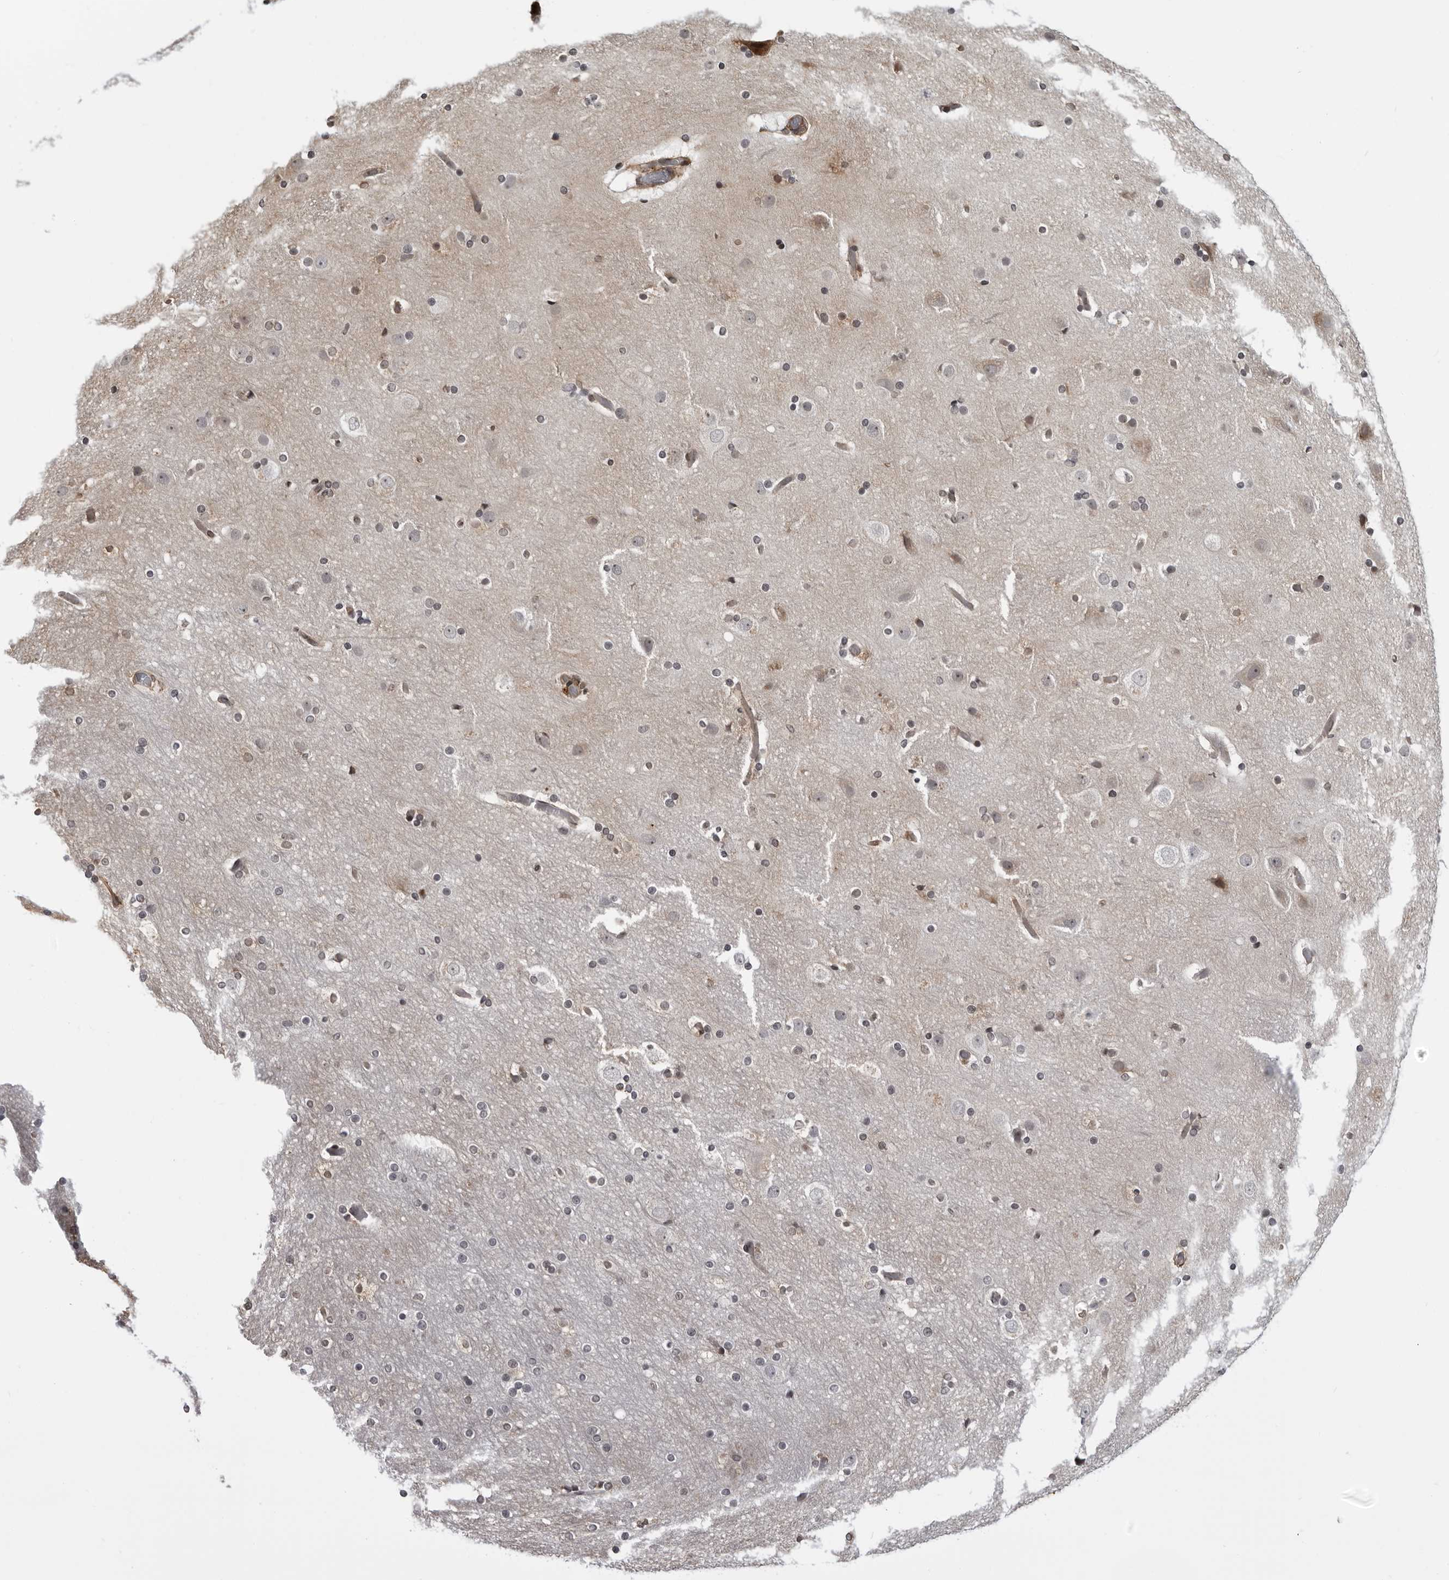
{"staining": {"intensity": "moderate", "quantity": "<25%", "location": "nuclear"}, "tissue": "cerebral cortex", "cell_type": "Endothelial cells", "image_type": "normal", "snomed": [{"axis": "morphology", "description": "Normal tissue, NOS"}, {"axis": "topography", "description": "Cerebral cortex"}], "caption": "Immunohistochemistry (IHC) (DAB (3,3'-diaminobenzidine)) staining of normal human cerebral cortex exhibits moderate nuclear protein expression in approximately <25% of endothelial cells.", "gene": "RTCA", "patient": {"sex": "male", "age": 57}}